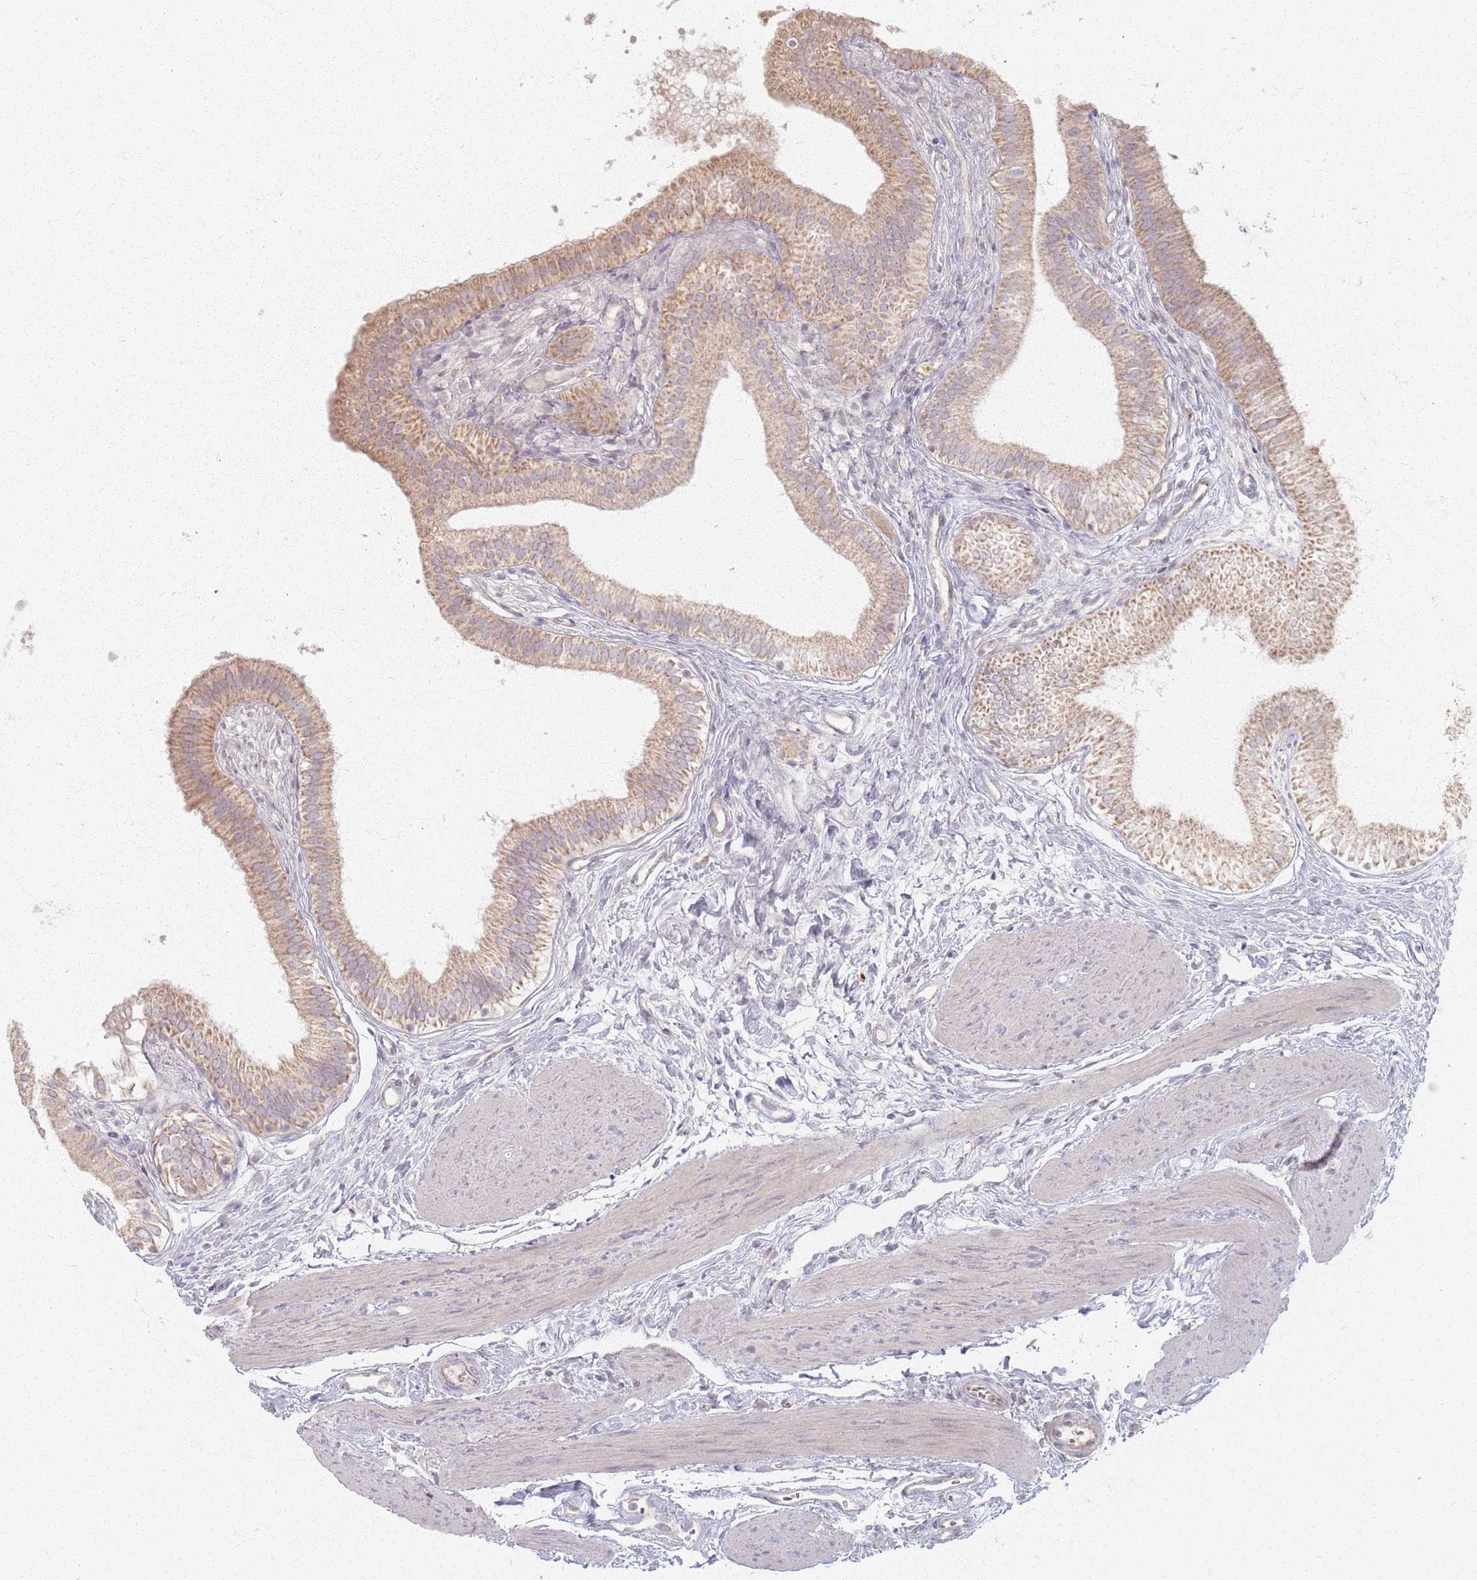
{"staining": {"intensity": "moderate", "quantity": ">75%", "location": "cytoplasmic/membranous"}, "tissue": "gallbladder", "cell_type": "Glandular cells", "image_type": "normal", "snomed": [{"axis": "morphology", "description": "Normal tissue, NOS"}, {"axis": "topography", "description": "Gallbladder"}], "caption": "A photomicrograph showing moderate cytoplasmic/membranous positivity in about >75% of glandular cells in normal gallbladder, as visualized by brown immunohistochemical staining.", "gene": "PKD2L2", "patient": {"sex": "female", "age": 54}}